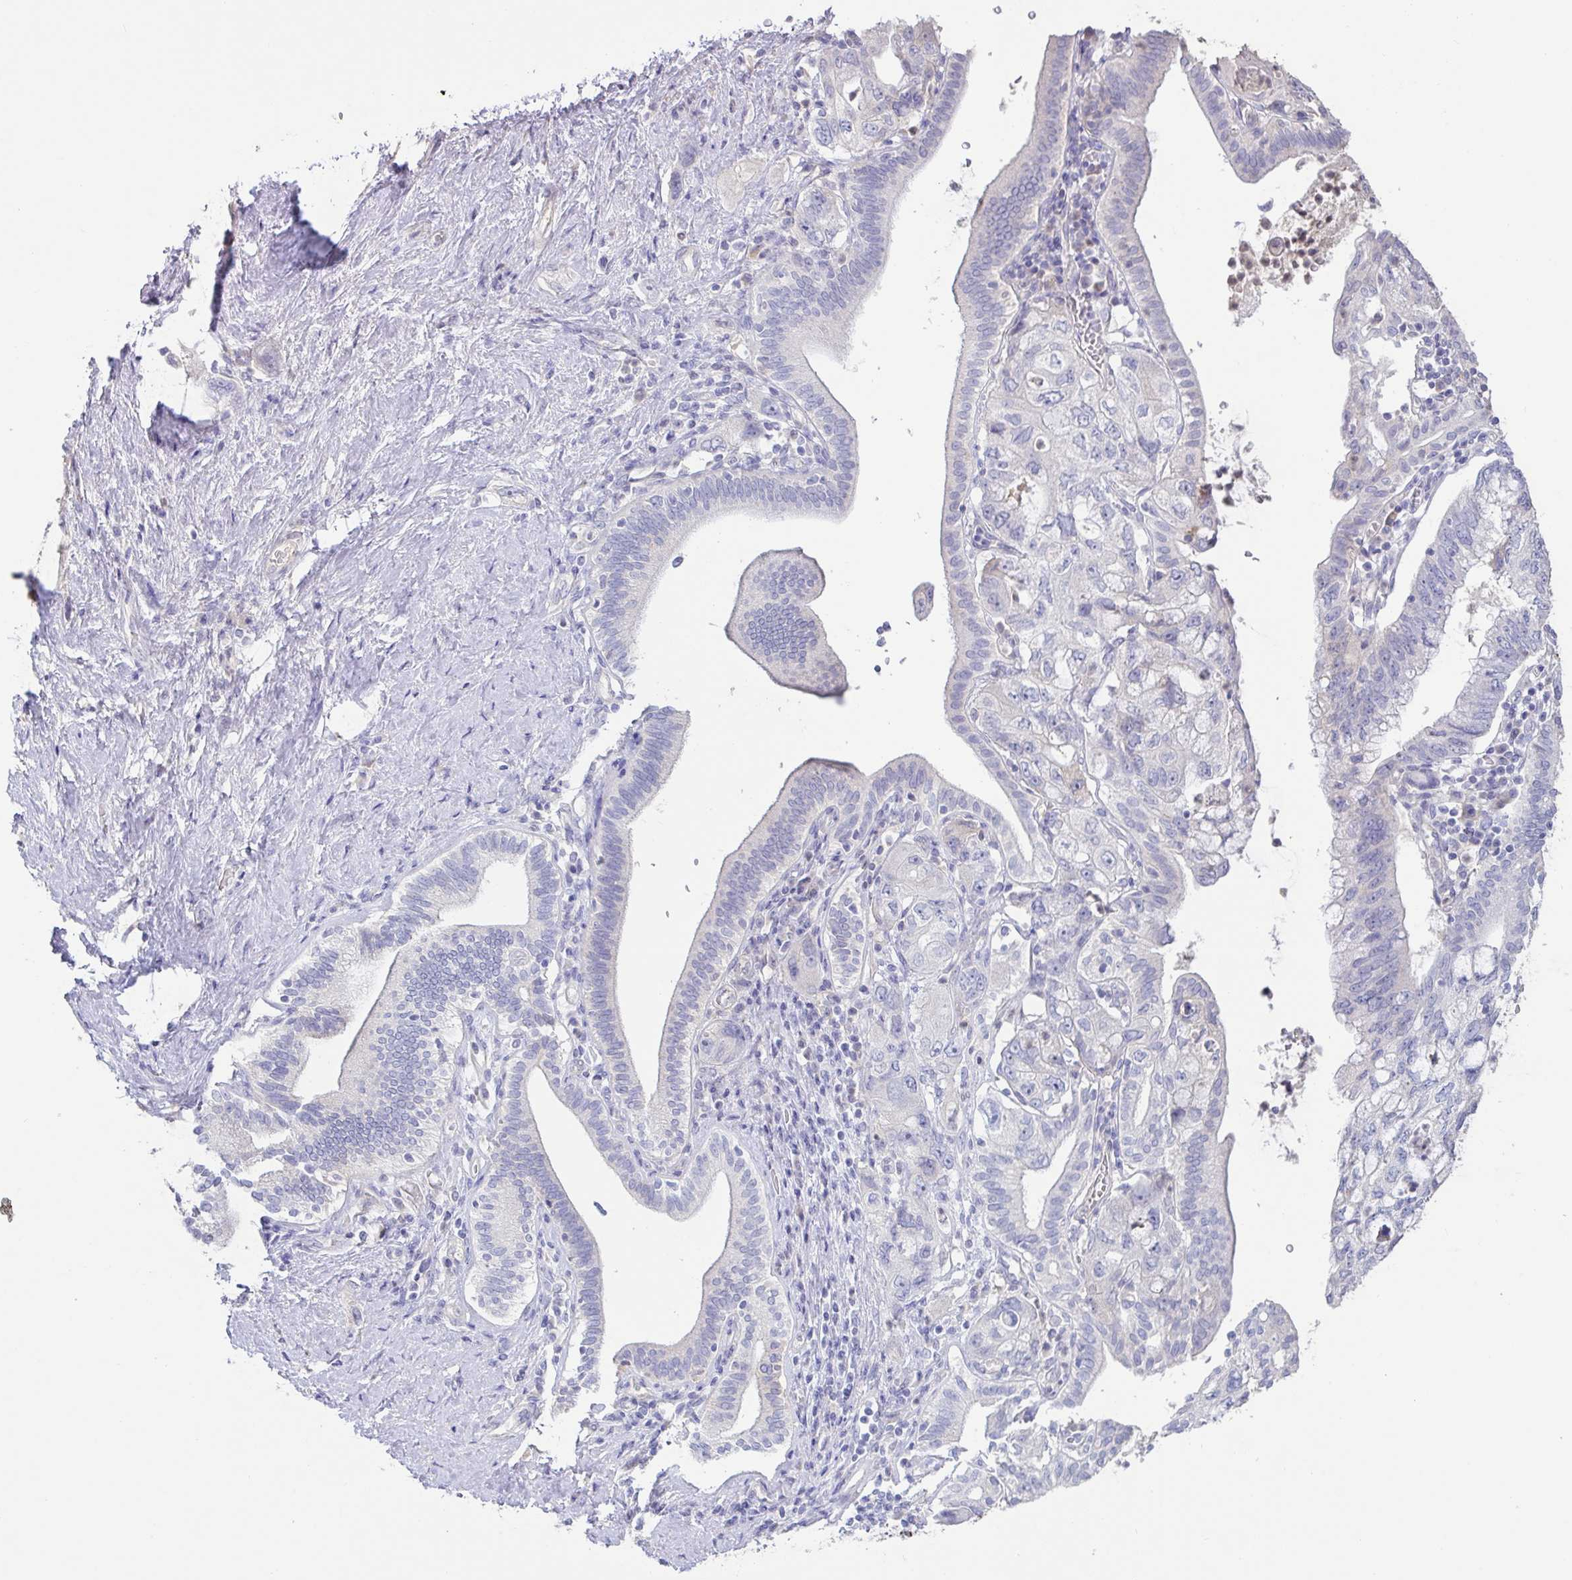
{"staining": {"intensity": "negative", "quantity": "none", "location": "none"}, "tissue": "pancreatic cancer", "cell_type": "Tumor cells", "image_type": "cancer", "snomed": [{"axis": "morphology", "description": "Adenocarcinoma, NOS"}, {"axis": "topography", "description": "Pancreas"}], "caption": "This is an immunohistochemistry (IHC) histopathology image of human pancreatic cancer. There is no staining in tumor cells.", "gene": "PYGM", "patient": {"sex": "female", "age": 73}}